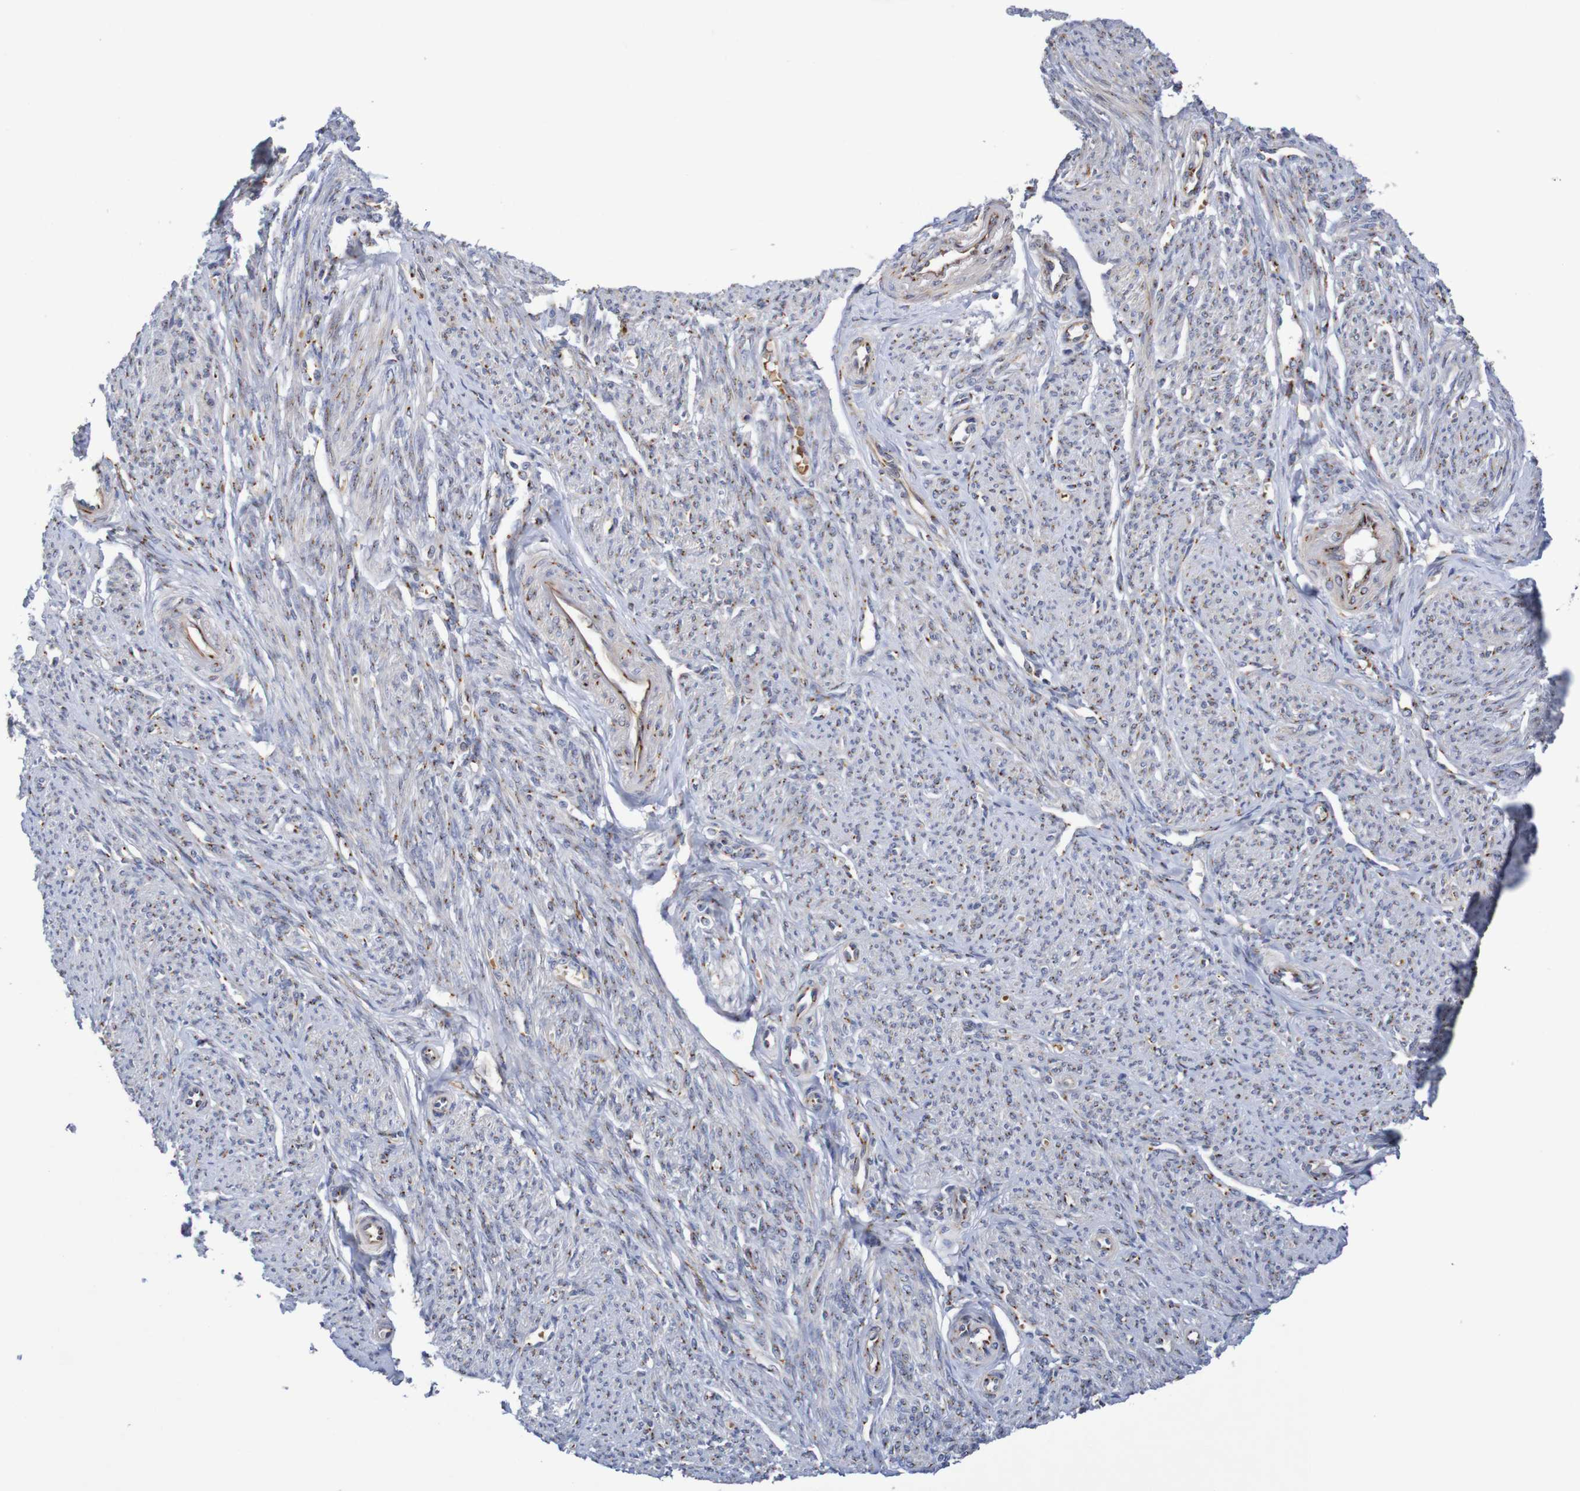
{"staining": {"intensity": "moderate", "quantity": "25%-75%", "location": "cytoplasmic/membranous"}, "tissue": "smooth muscle", "cell_type": "Smooth muscle cells", "image_type": "normal", "snomed": [{"axis": "morphology", "description": "Normal tissue, NOS"}, {"axis": "topography", "description": "Smooth muscle"}], "caption": "High-power microscopy captured an immunohistochemistry (IHC) image of benign smooth muscle, revealing moderate cytoplasmic/membranous positivity in approximately 25%-75% of smooth muscle cells.", "gene": "DCP2", "patient": {"sex": "female", "age": 65}}